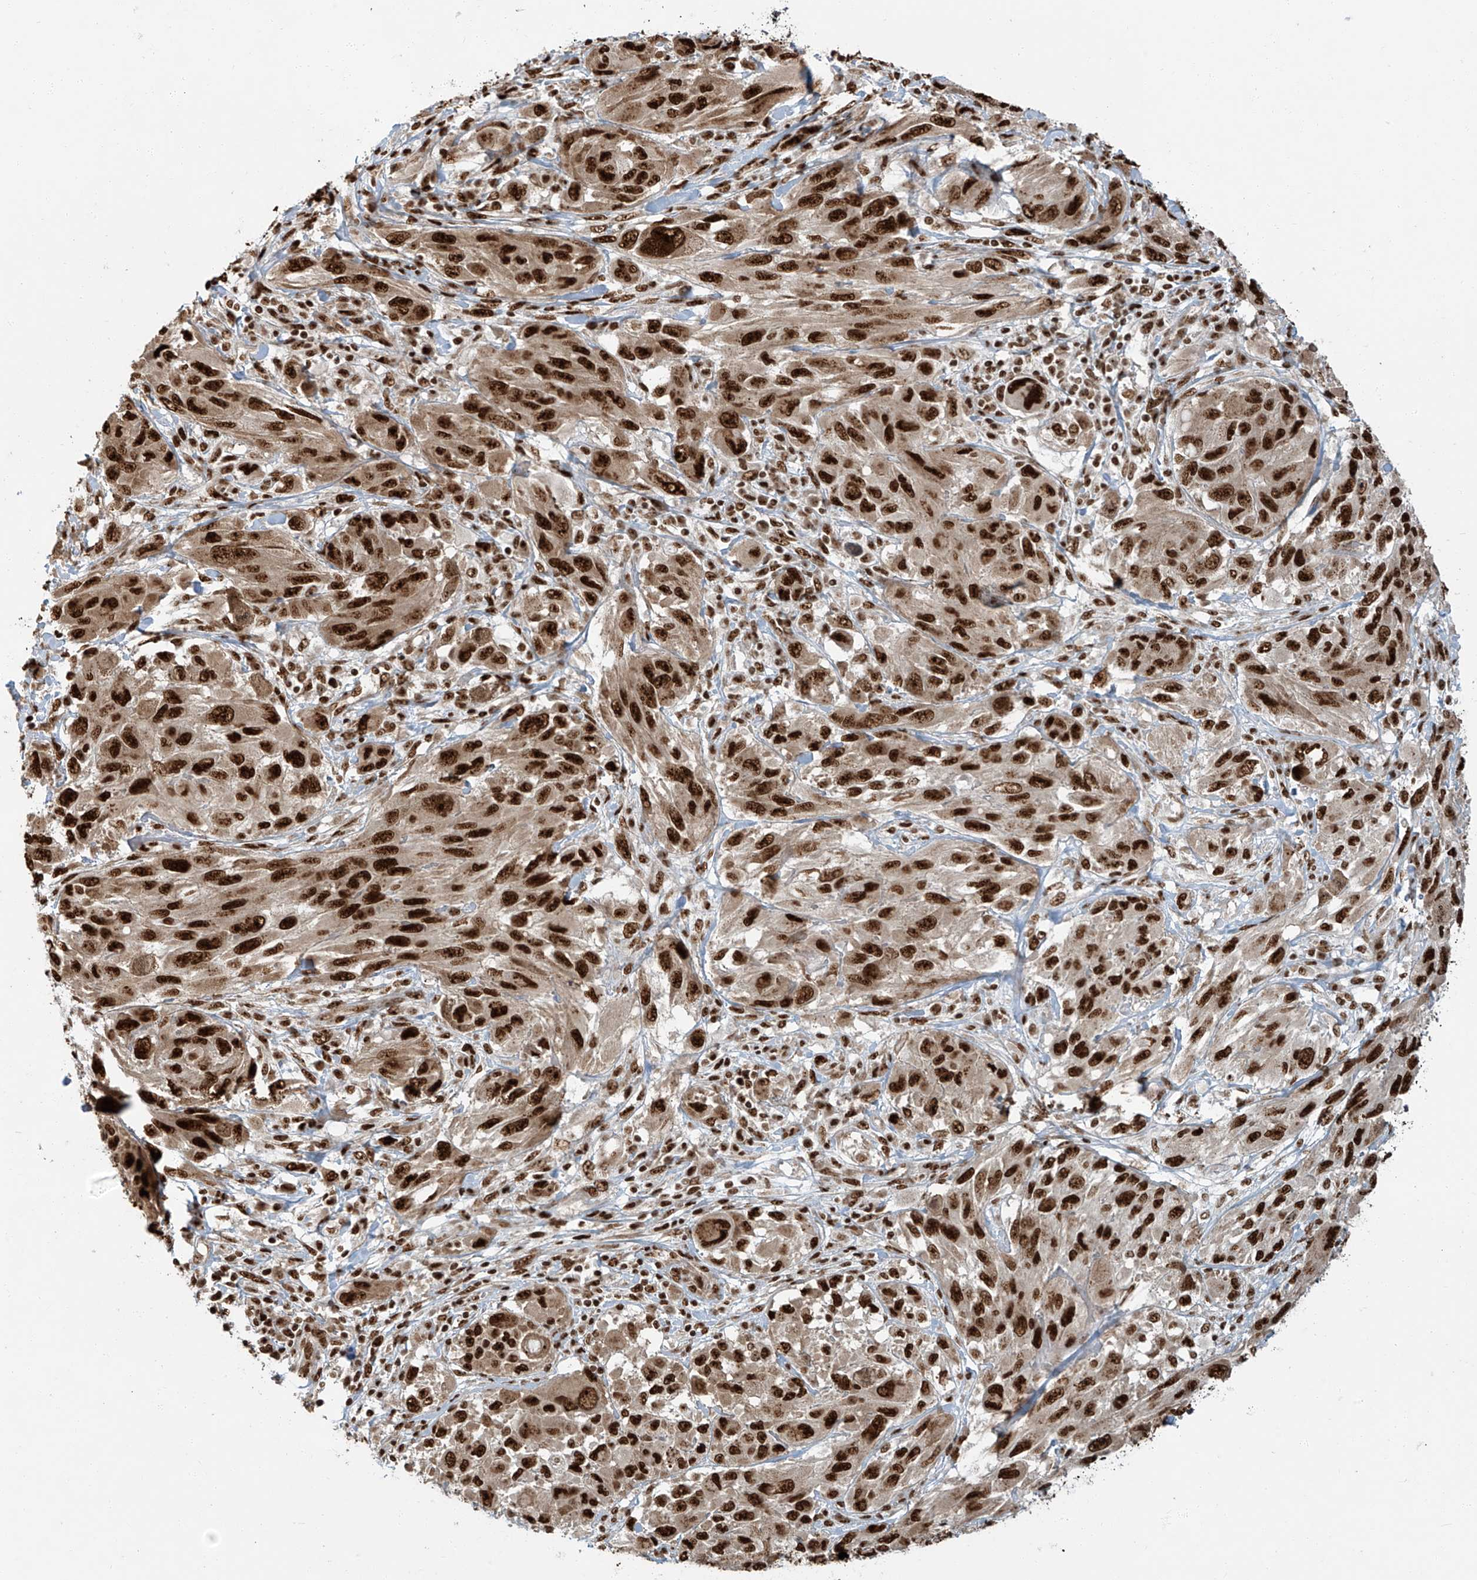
{"staining": {"intensity": "strong", "quantity": ">75%", "location": "nuclear"}, "tissue": "melanoma", "cell_type": "Tumor cells", "image_type": "cancer", "snomed": [{"axis": "morphology", "description": "Malignant melanoma, NOS"}, {"axis": "topography", "description": "Skin"}], "caption": "This histopathology image displays immunohistochemistry (IHC) staining of melanoma, with high strong nuclear expression in about >75% of tumor cells.", "gene": "FAM193B", "patient": {"sex": "female", "age": 91}}